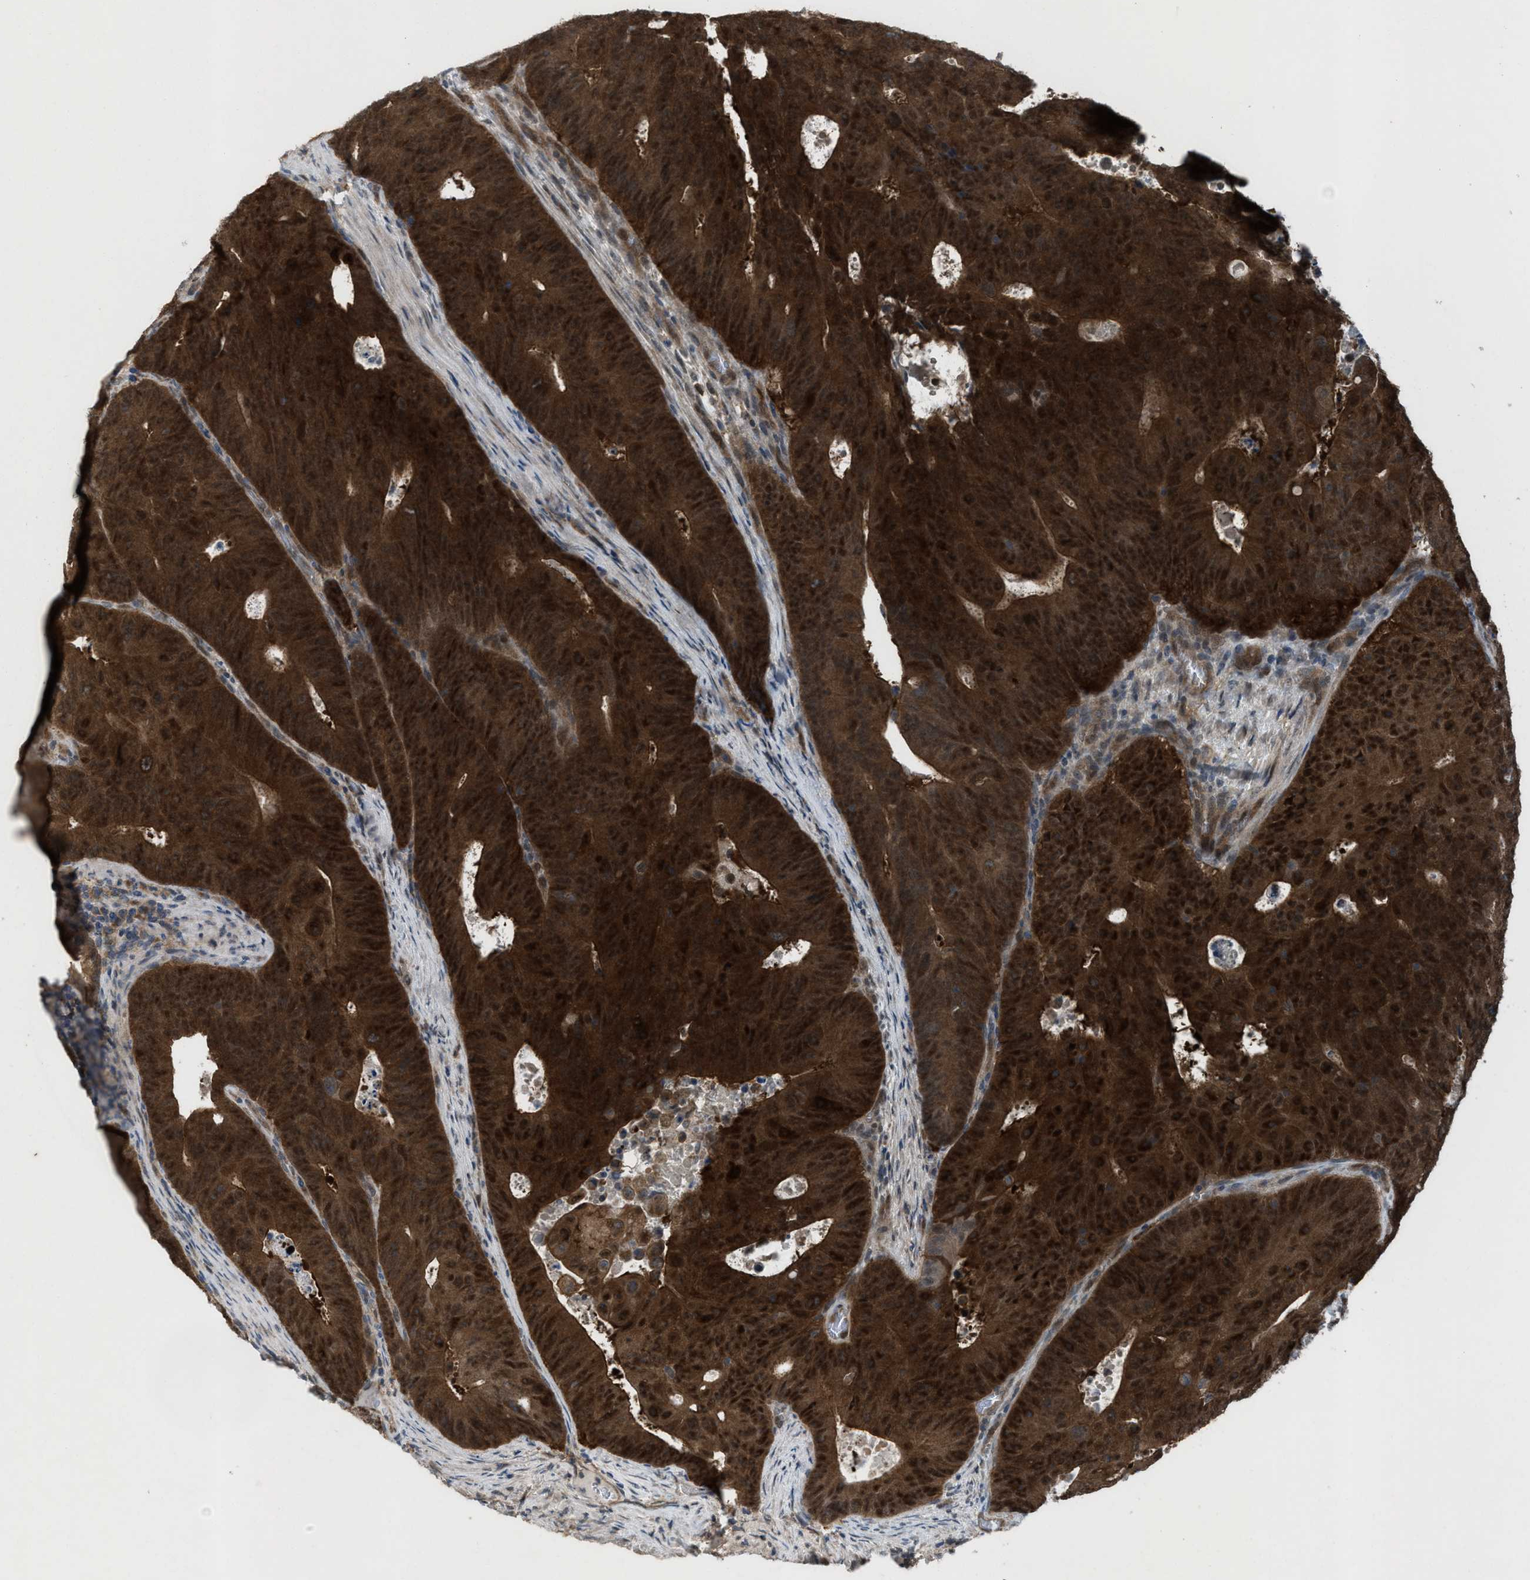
{"staining": {"intensity": "strong", "quantity": "25%-75%", "location": "cytoplasmic/membranous,nuclear"}, "tissue": "colorectal cancer", "cell_type": "Tumor cells", "image_type": "cancer", "snomed": [{"axis": "morphology", "description": "Adenocarcinoma, NOS"}, {"axis": "topography", "description": "Colon"}], "caption": "Immunohistochemical staining of human colorectal cancer (adenocarcinoma) exhibits strong cytoplasmic/membranous and nuclear protein expression in about 25%-75% of tumor cells. Immunohistochemistry (ihc) stains the protein in brown and the nuclei are stained blue.", "gene": "PLAA", "patient": {"sex": "male", "age": 87}}